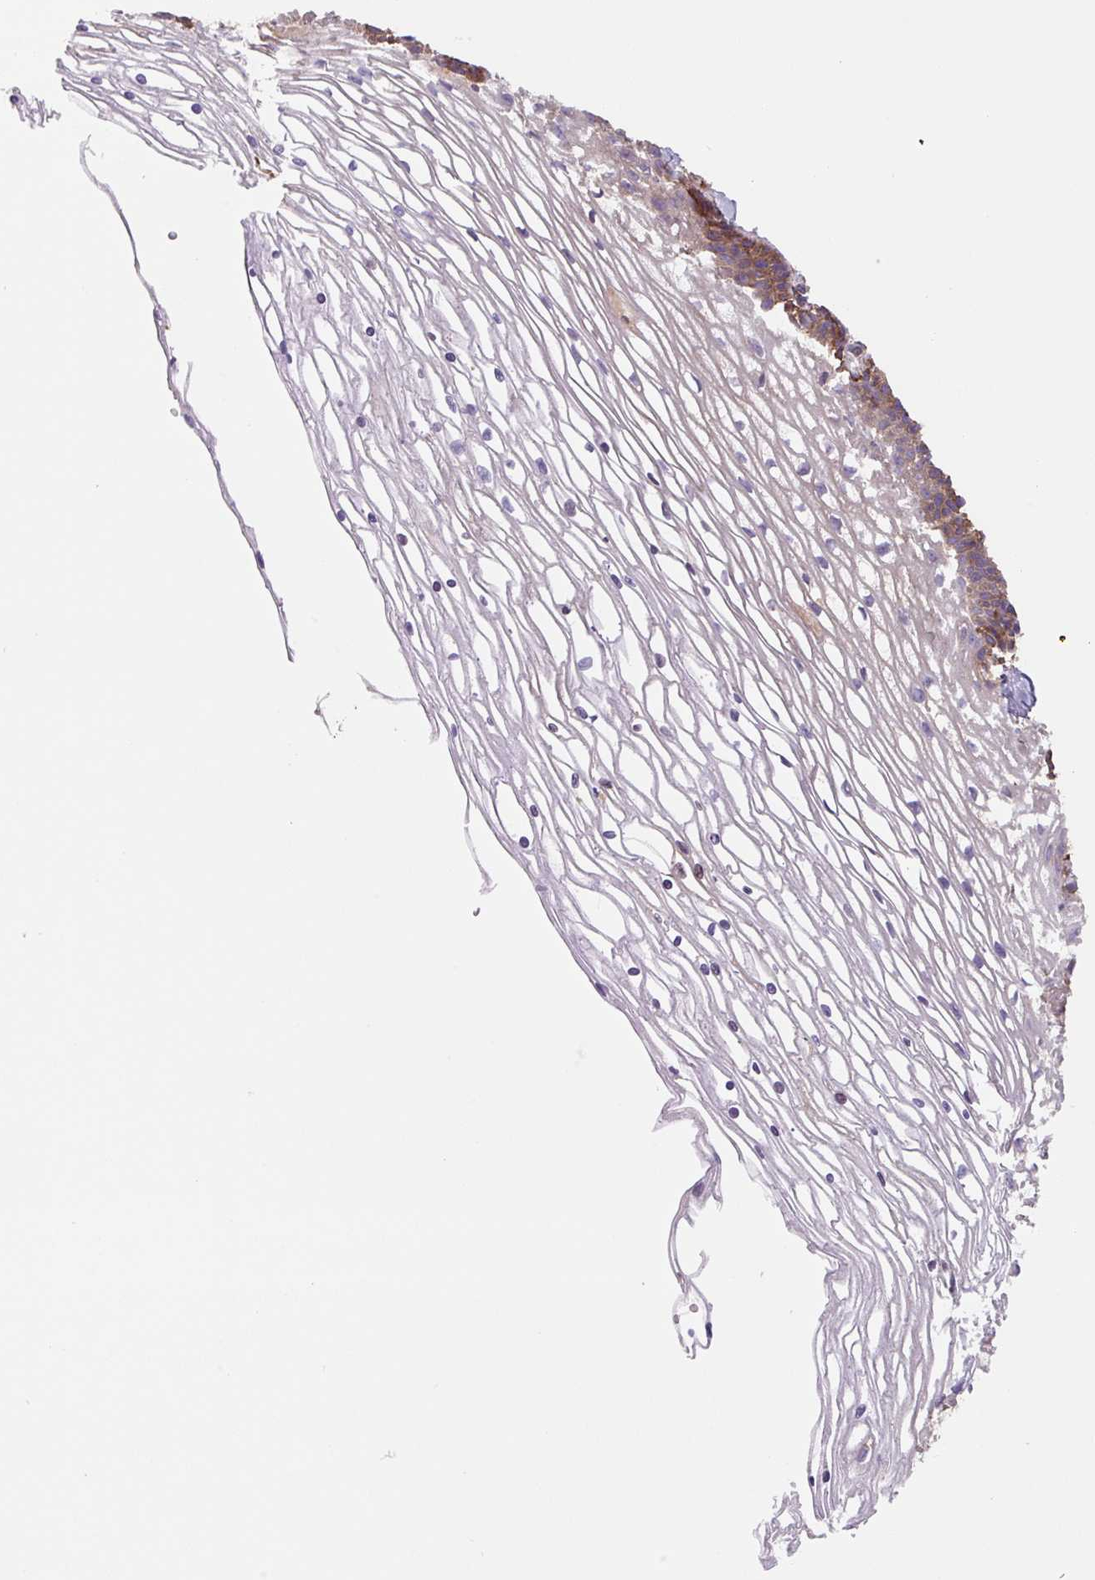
{"staining": {"intensity": "moderate", "quantity": ">75%", "location": "cytoplasmic/membranous"}, "tissue": "cervix", "cell_type": "Glandular cells", "image_type": "normal", "snomed": [{"axis": "morphology", "description": "Normal tissue, NOS"}, {"axis": "topography", "description": "Cervix"}], "caption": "This micrograph exhibits benign cervix stained with immunohistochemistry to label a protein in brown. The cytoplasmic/membranous of glandular cells show moderate positivity for the protein. Nuclei are counter-stained blue.", "gene": "DHFR2", "patient": {"sex": "female", "age": 36}}